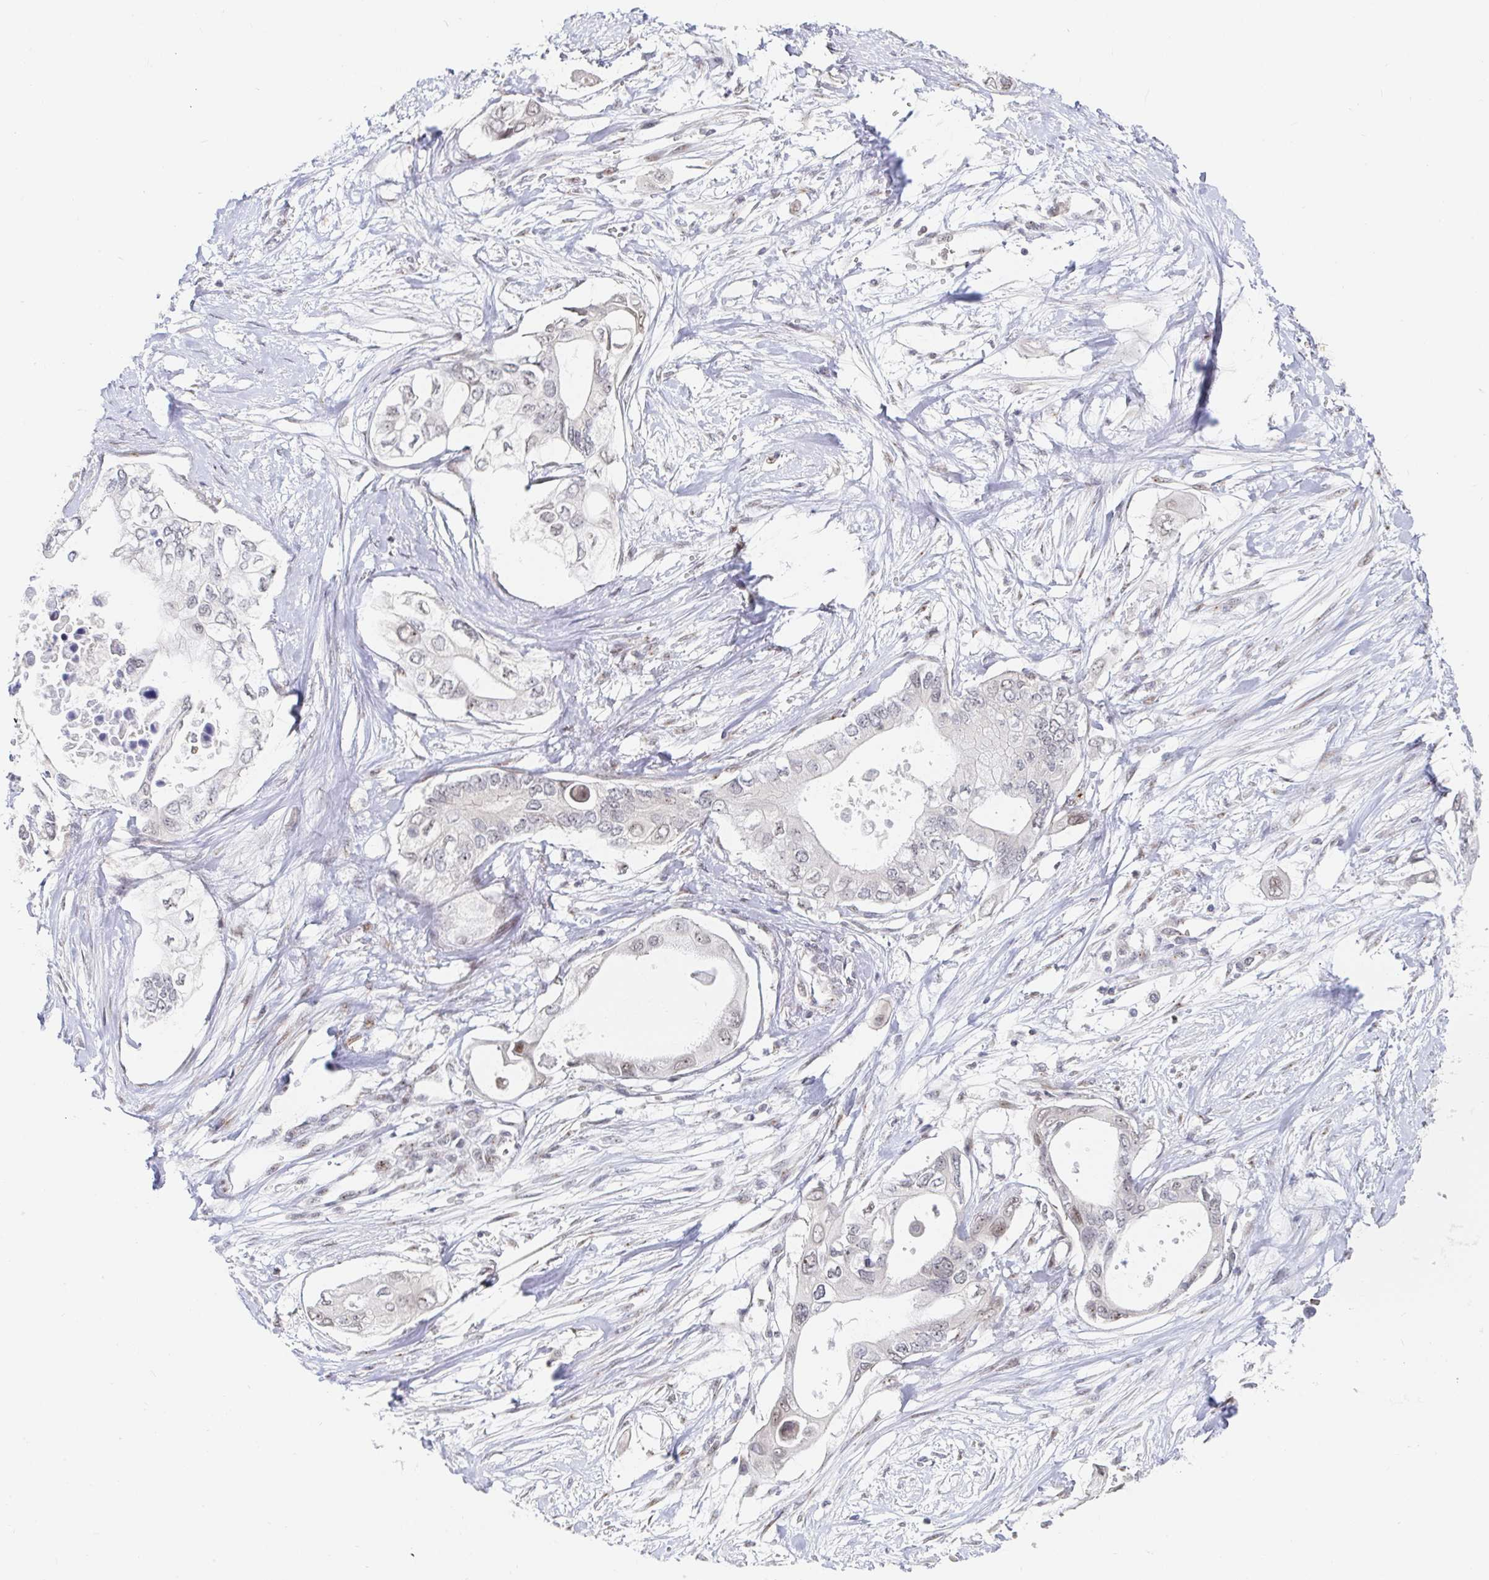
{"staining": {"intensity": "weak", "quantity": "<25%", "location": "nuclear"}, "tissue": "pancreatic cancer", "cell_type": "Tumor cells", "image_type": "cancer", "snomed": [{"axis": "morphology", "description": "Adenocarcinoma, NOS"}, {"axis": "topography", "description": "Pancreas"}], "caption": "DAB immunohistochemical staining of human pancreatic adenocarcinoma shows no significant staining in tumor cells.", "gene": "CHD2", "patient": {"sex": "female", "age": 63}}